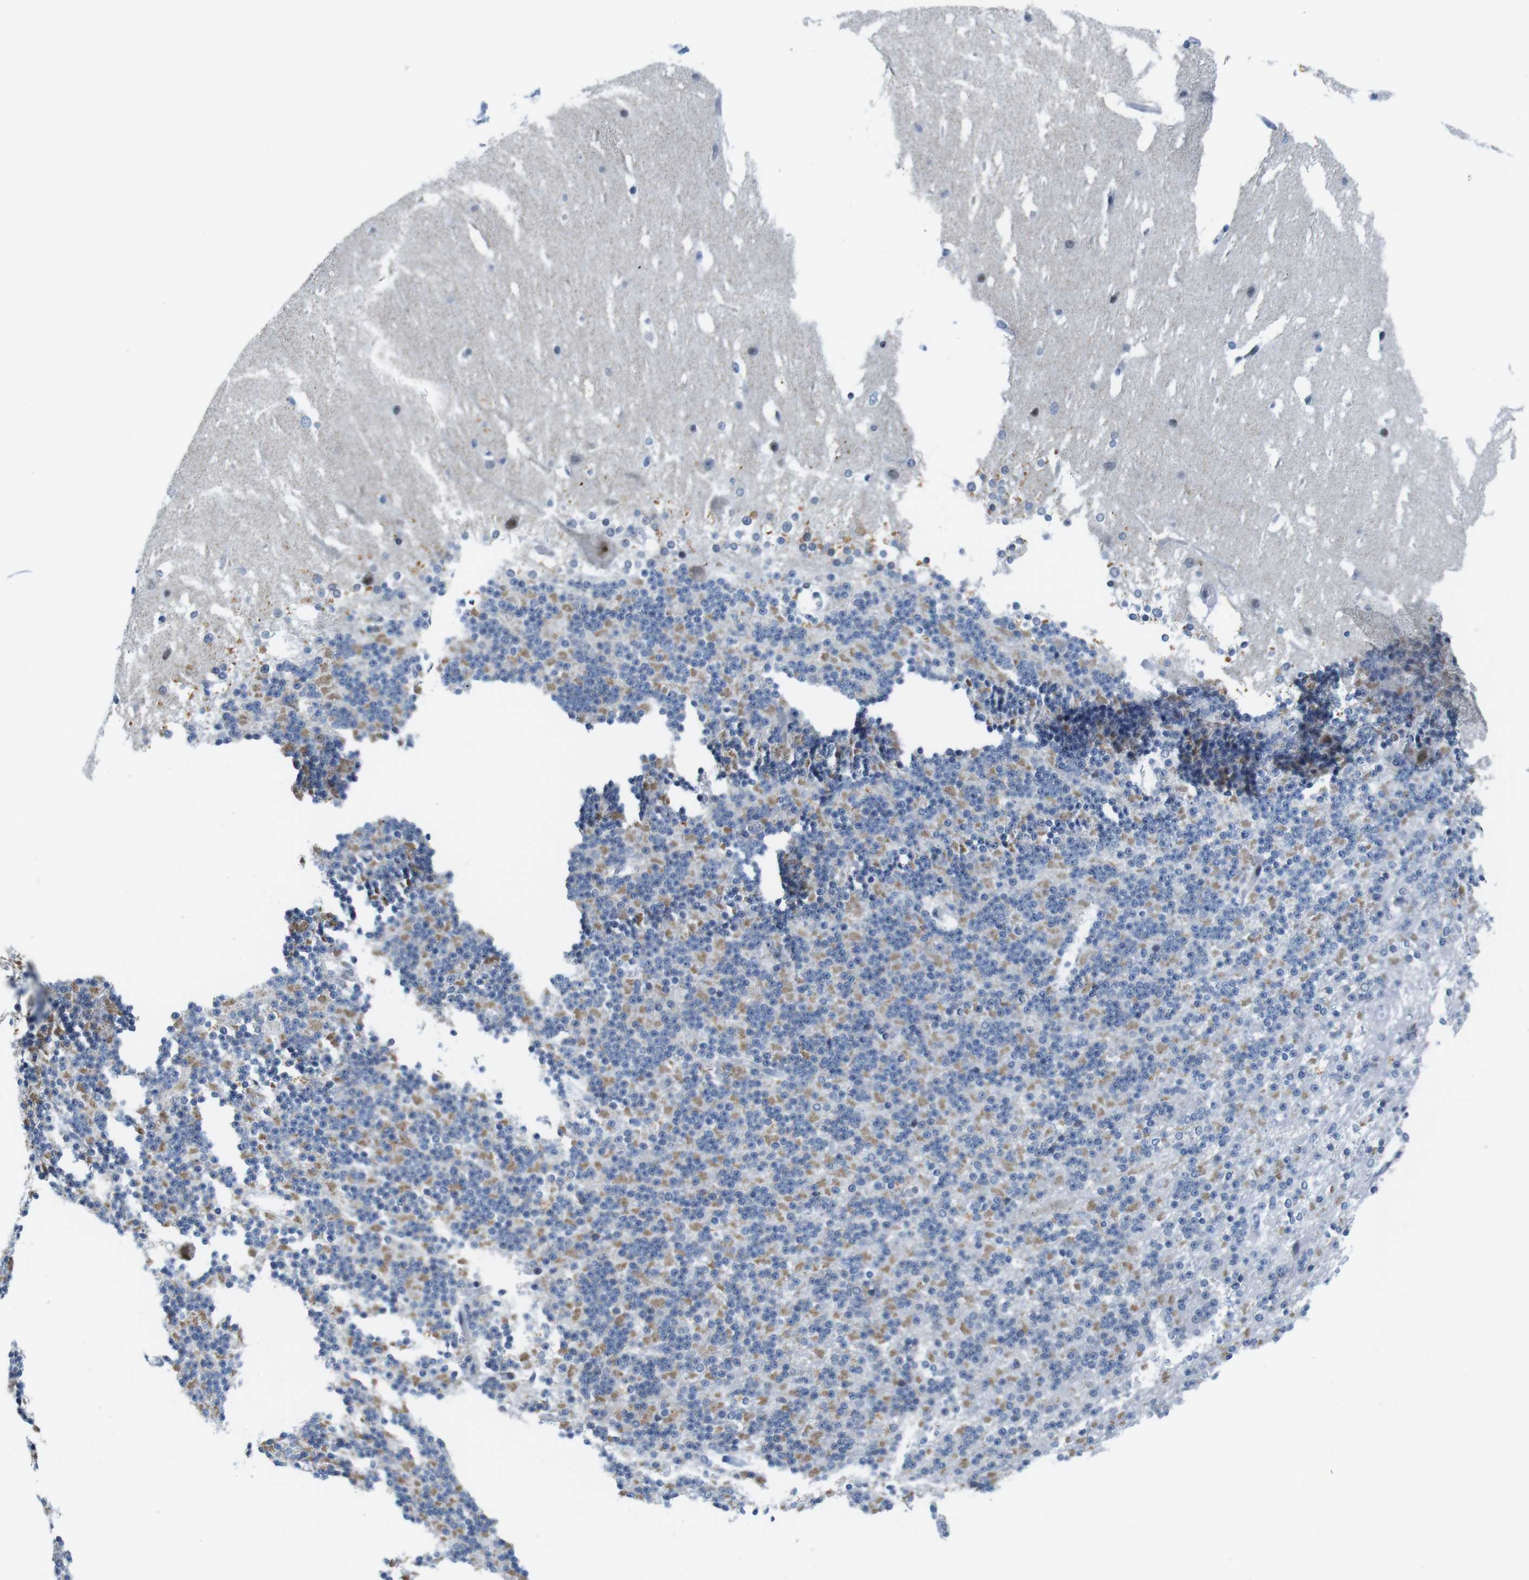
{"staining": {"intensity": "weak", "quantity": "25%-75%", "location": "cytoplasmic/membranous"}, "tissue": "cerebellum", "cell_type": "Cells in granular layer", "image_type": "normal", "snomed": [{"axis": "morphology", "description": "Normal tissue, NOS"}, {"axis": "topography", "description": "Cerebellum"}], "caption": "There is low levels of weak cytoplasmic/membranous positivity in cells in granular layer of unremarkable cerebellum, as demonstrated by immunohistochemical staining (brown color).", "gene": "MLH1", "patient": {"sex": "female", "age": 19}}